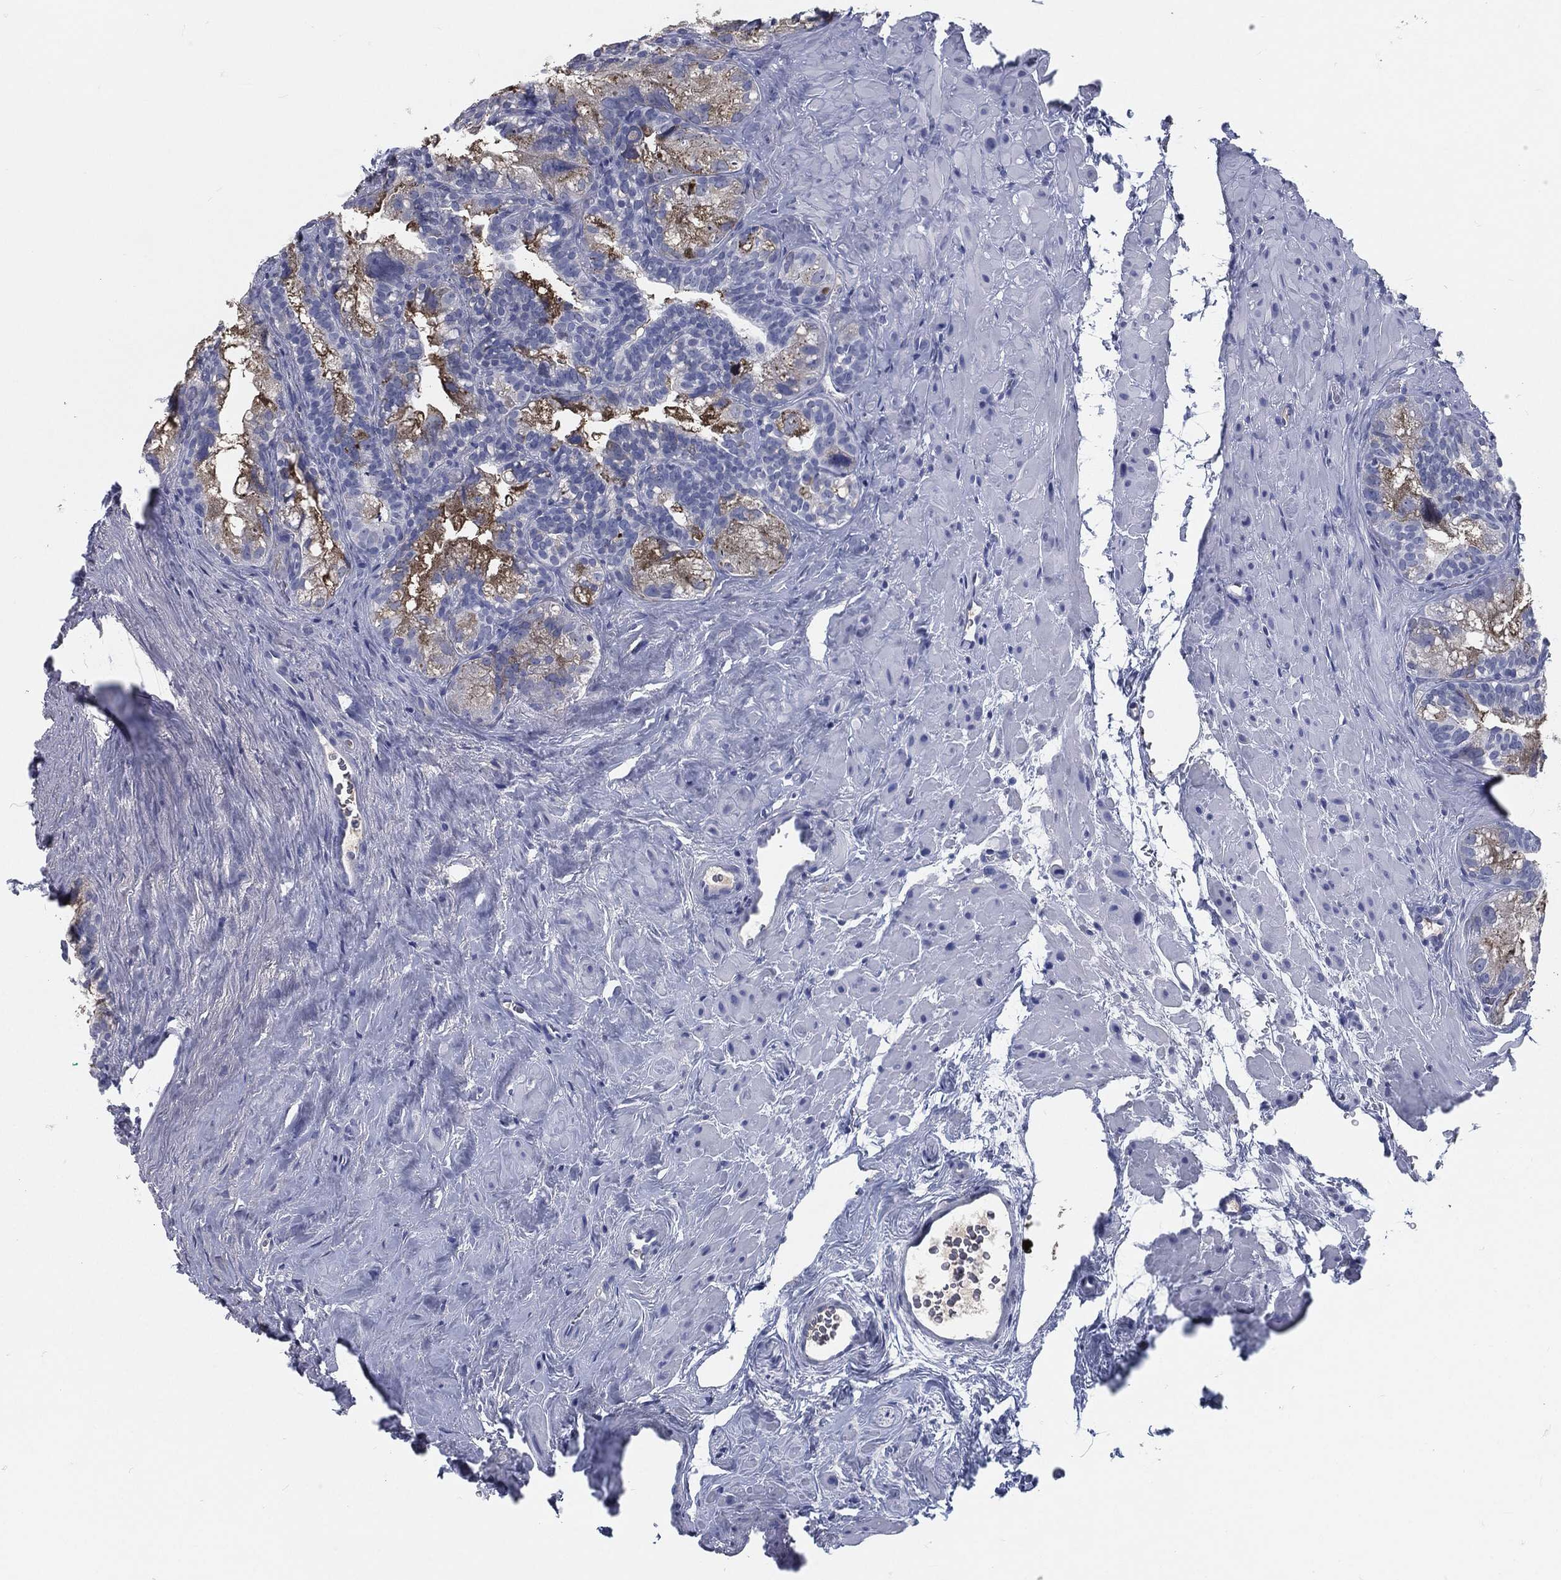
{"staining": {"intensity": "negative", "quantity": "none", "location": "none"}, "tissue": "seminal vesicle", "cell_type": "Glandular cells", "image_type": "normal", "snomed": [{"axis": "morphology", "description": "Normal tissue, NOS"}, {"axis": "topography", "description": "Seminal veicle"}], "caption": "DAB (3,3'-diaminobenzidine) immunohistochemical staining of normal human seminal vesicle demonstrates no significant expression in glandular cells. (DAB (3,3'-diaminobenzidine) immunohistochemistry (IHC) visualized using brightfield microscopy, high magnification).", "gene": "MST1", "patient": {"sex": "male", "age": 72}}